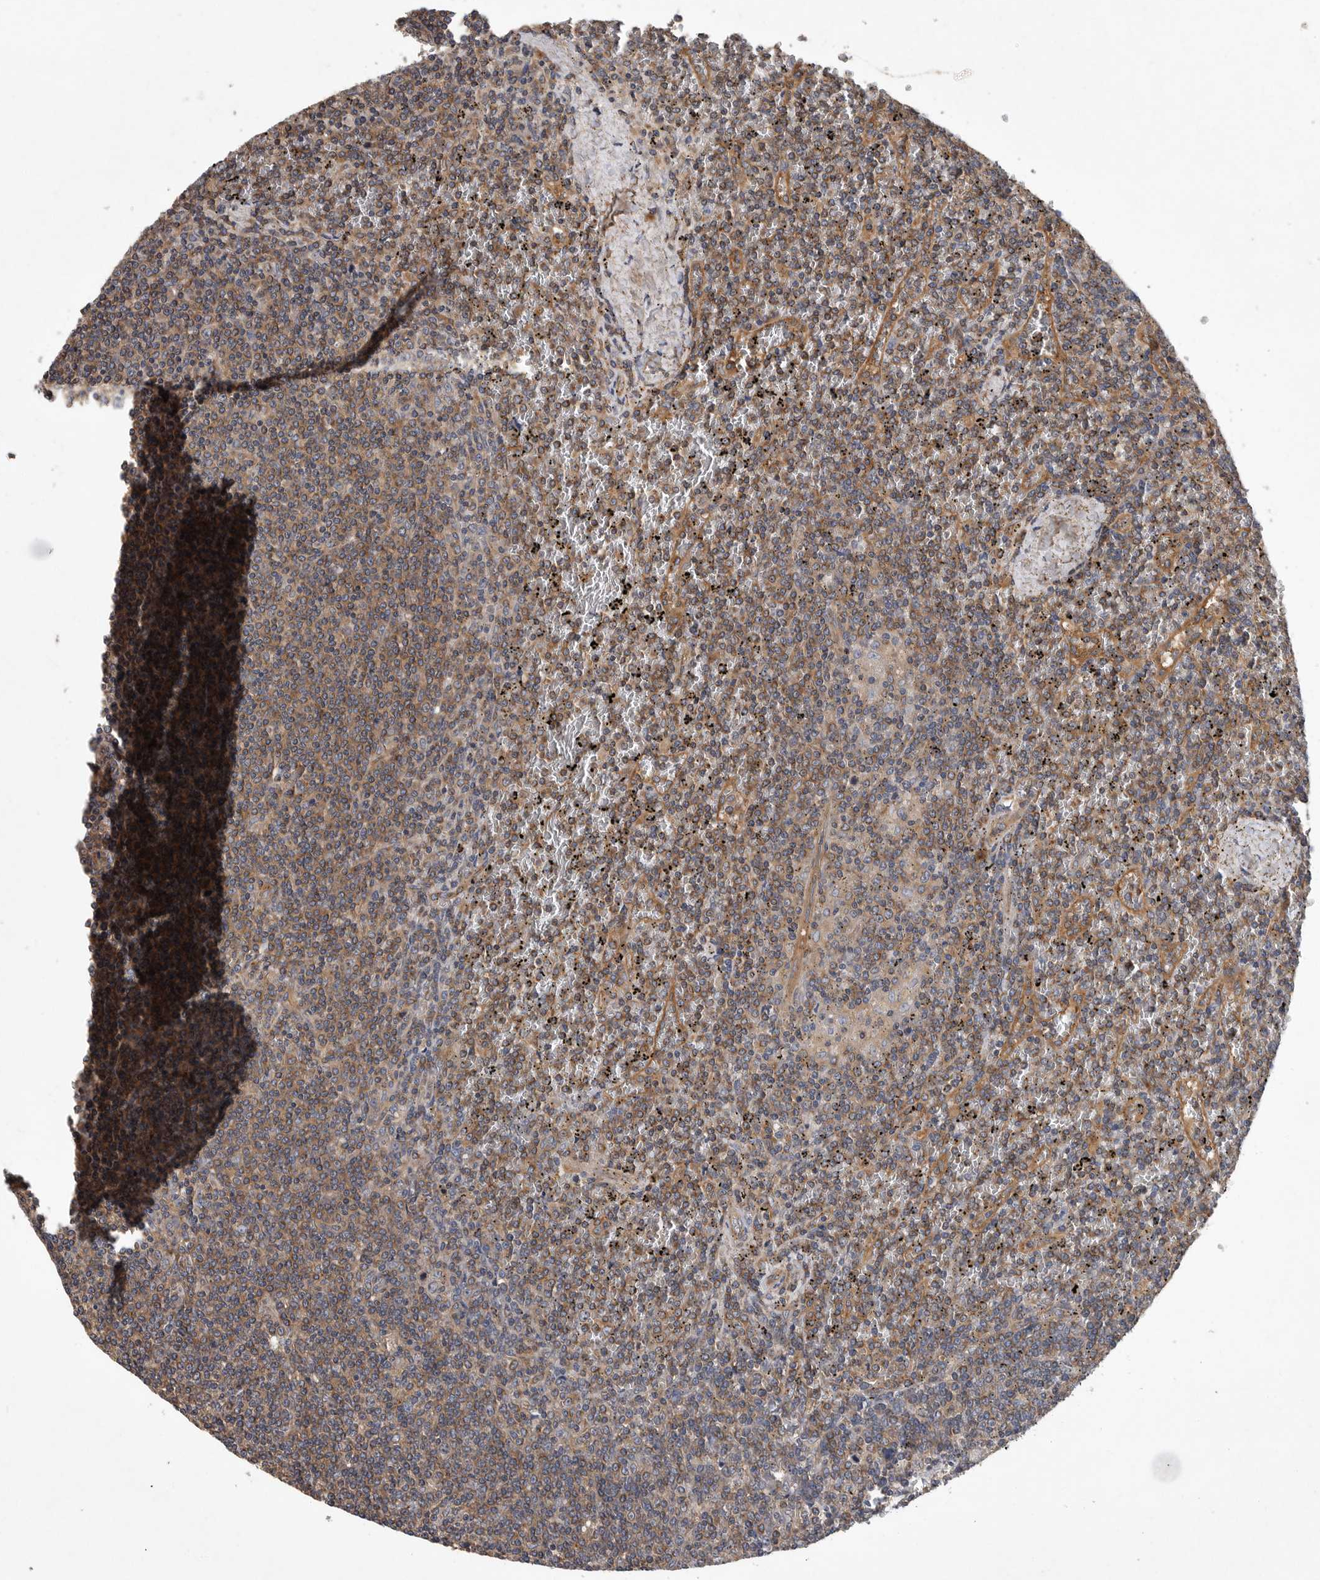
{"staining": {"intensity": "moderate", "quantity": ">75%", "location": "cytoplasmic/membranous"}, "tissue": "lymphoma", "cell_type": "Tumor cells", "image_type": "cancer", "snomed": [{"axis": "morphology", "description": "Malignant lymphoma, non-Hodgkin's type, Low grade"}, {"axis": "topography", "description": "Spleen"}], "caption": "Lymphoma stained with DAB IHC displays medium levels of moderate cytoplasmic/membranous expression in approximately >75% of tumor cells.", "gene": "OXR1", "patient": {"sex": "female", "age": 19}}